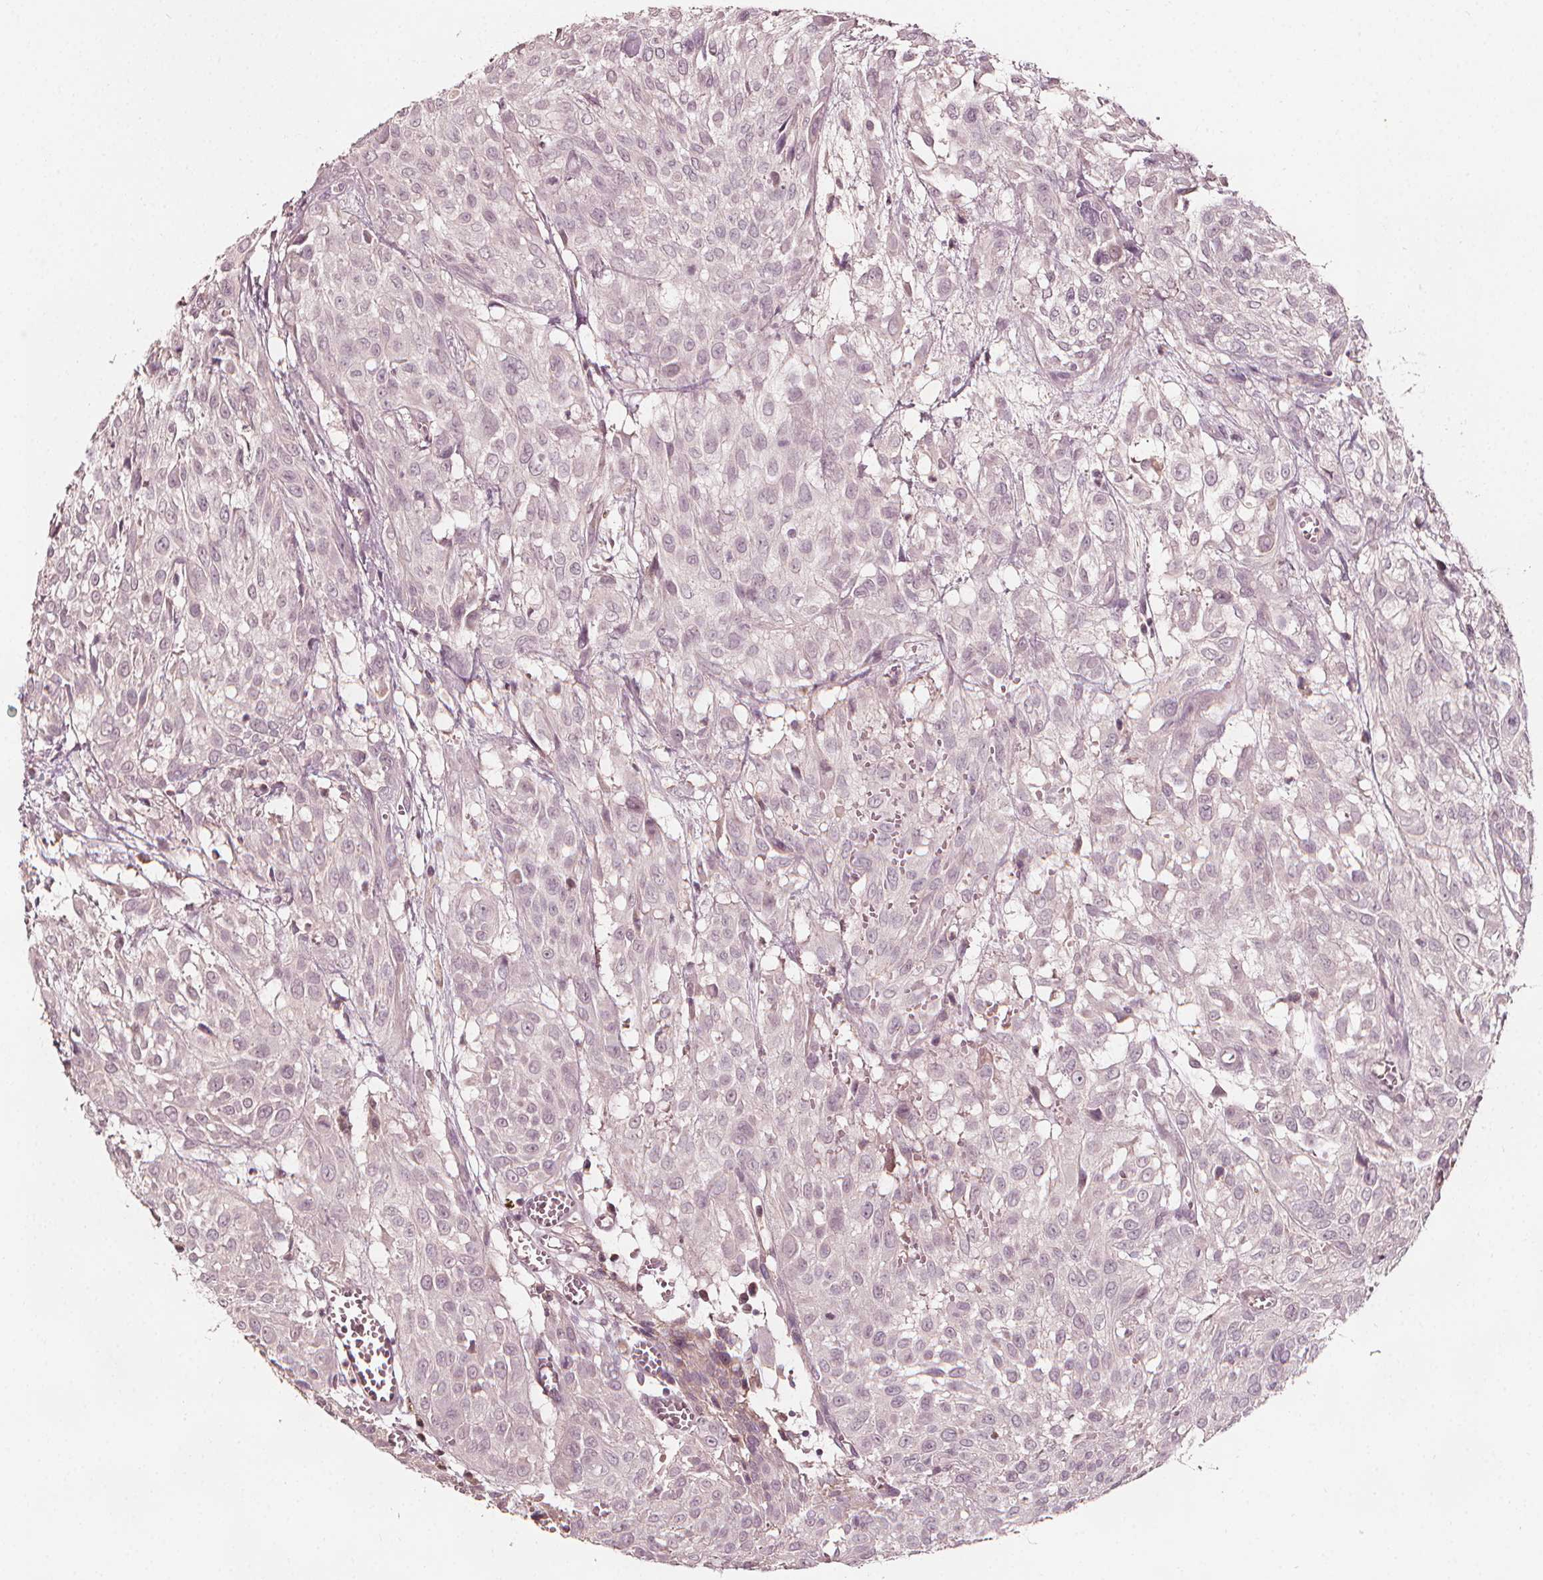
{"staining": {"intensity": "negative", "quantity": "none", "location": "none"}, "tissue": "urothelial cancer", "cell_type": "Tumor cells", "image_type": "cancer", "snomed": [{"axis": "morphology", "description": "Urothelial carcinoma, High grade"}, {"axis": "topography", "description": "Urinary bladder"}], "caption": "Micrograph shows no protein staining in tumor cells of high-grade urothelial carcinoma tissue.", "gene": "NPC1L1", "patient": {"sex": "male", "age": 57}}